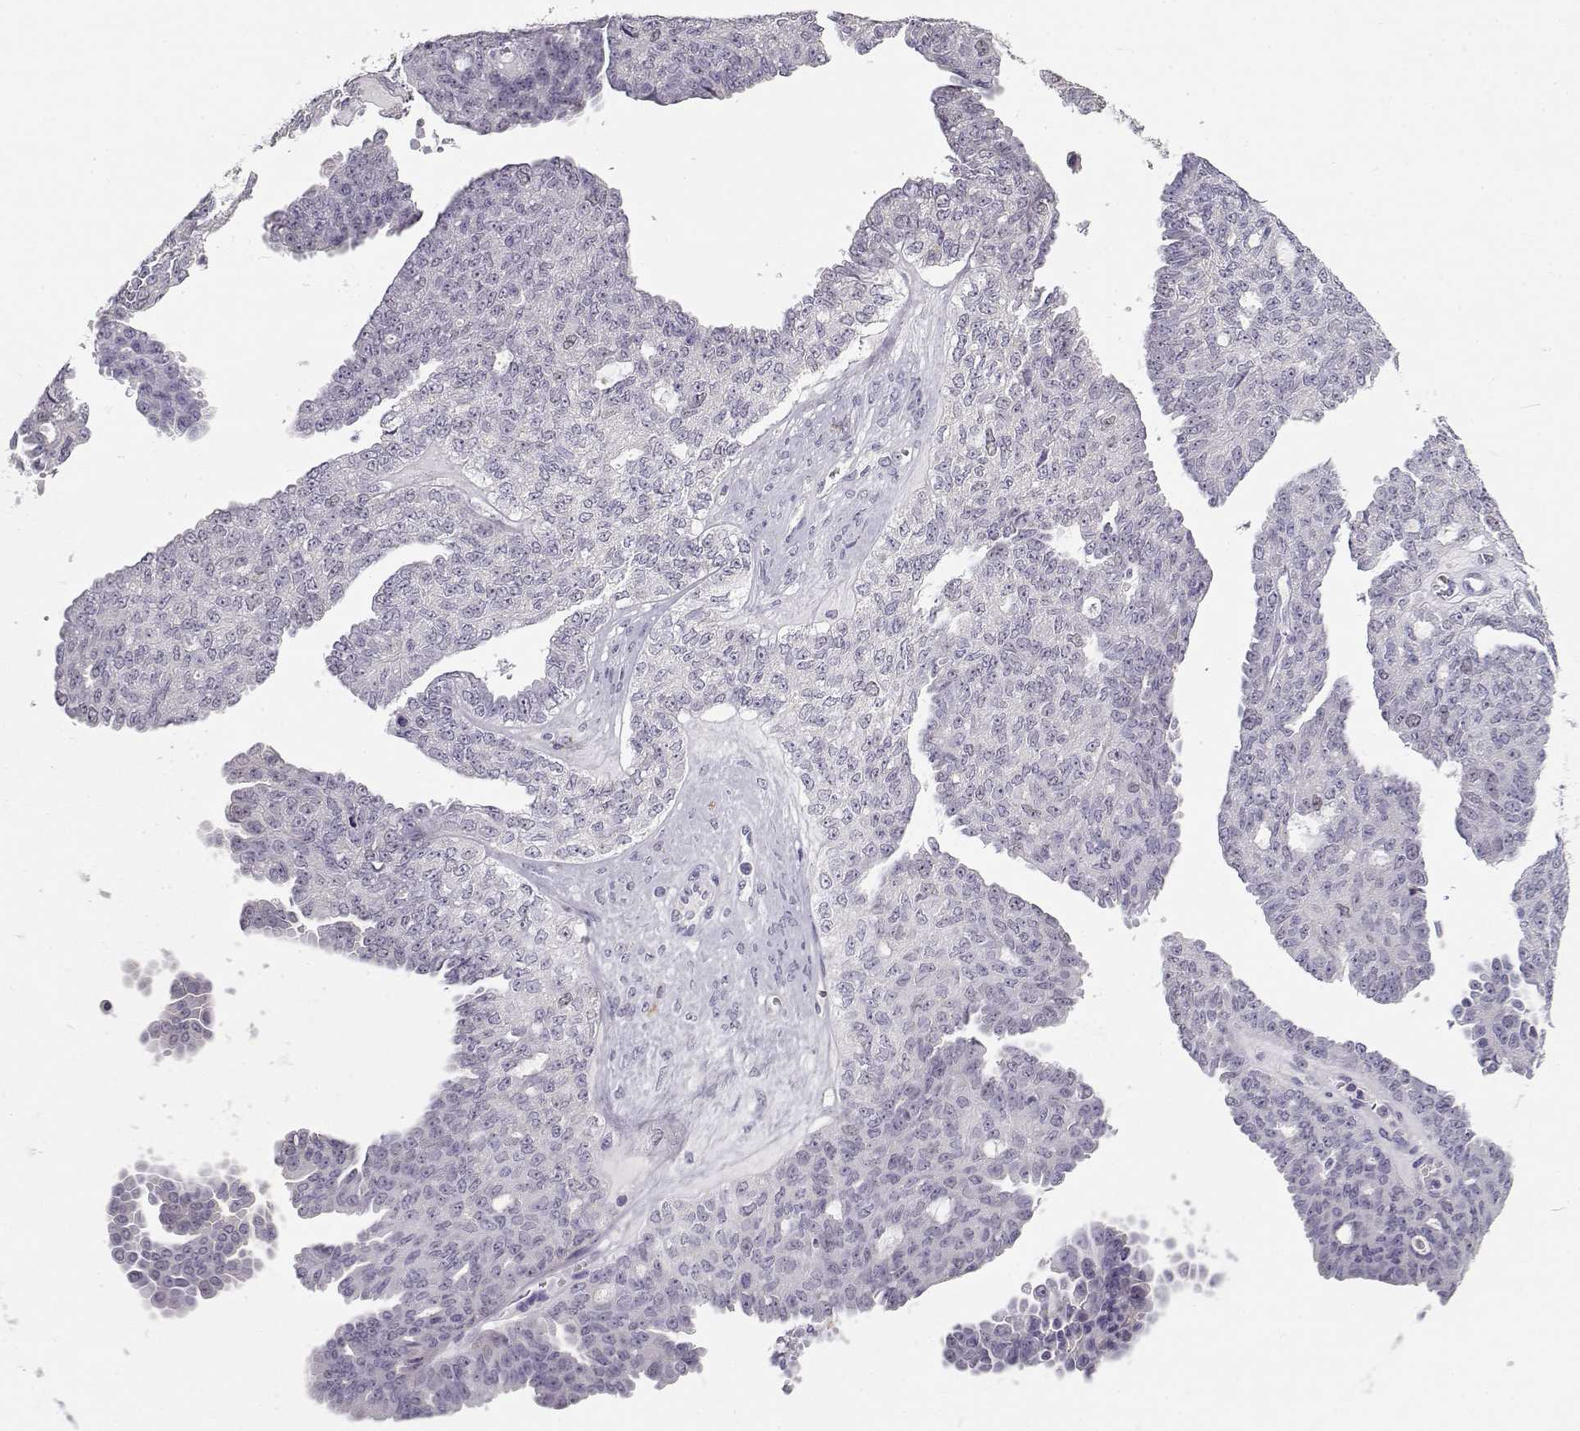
{"staining": {"intensity": "negative", "quantity": "none", "location": "none"}, "tissue": "ovarian cancer", "cell_type": "Tumor cells", "image_type": "cancer", "snomed": [{"axis": "morphology", "description": "Cystadenocarcinoma, serous, NOS"}, {"axis": "topography", "description": "Ovary"}], "caption": "Immunohistochemical staining of human ovarian serous cystadenocarcinoma demonstrates no significant expression in tumor cells. (Immunohistochemistry, brightfield microscopy, high magnification).", "gene": "NUTM1", "patient": {"sex": "female", "age": 71}}